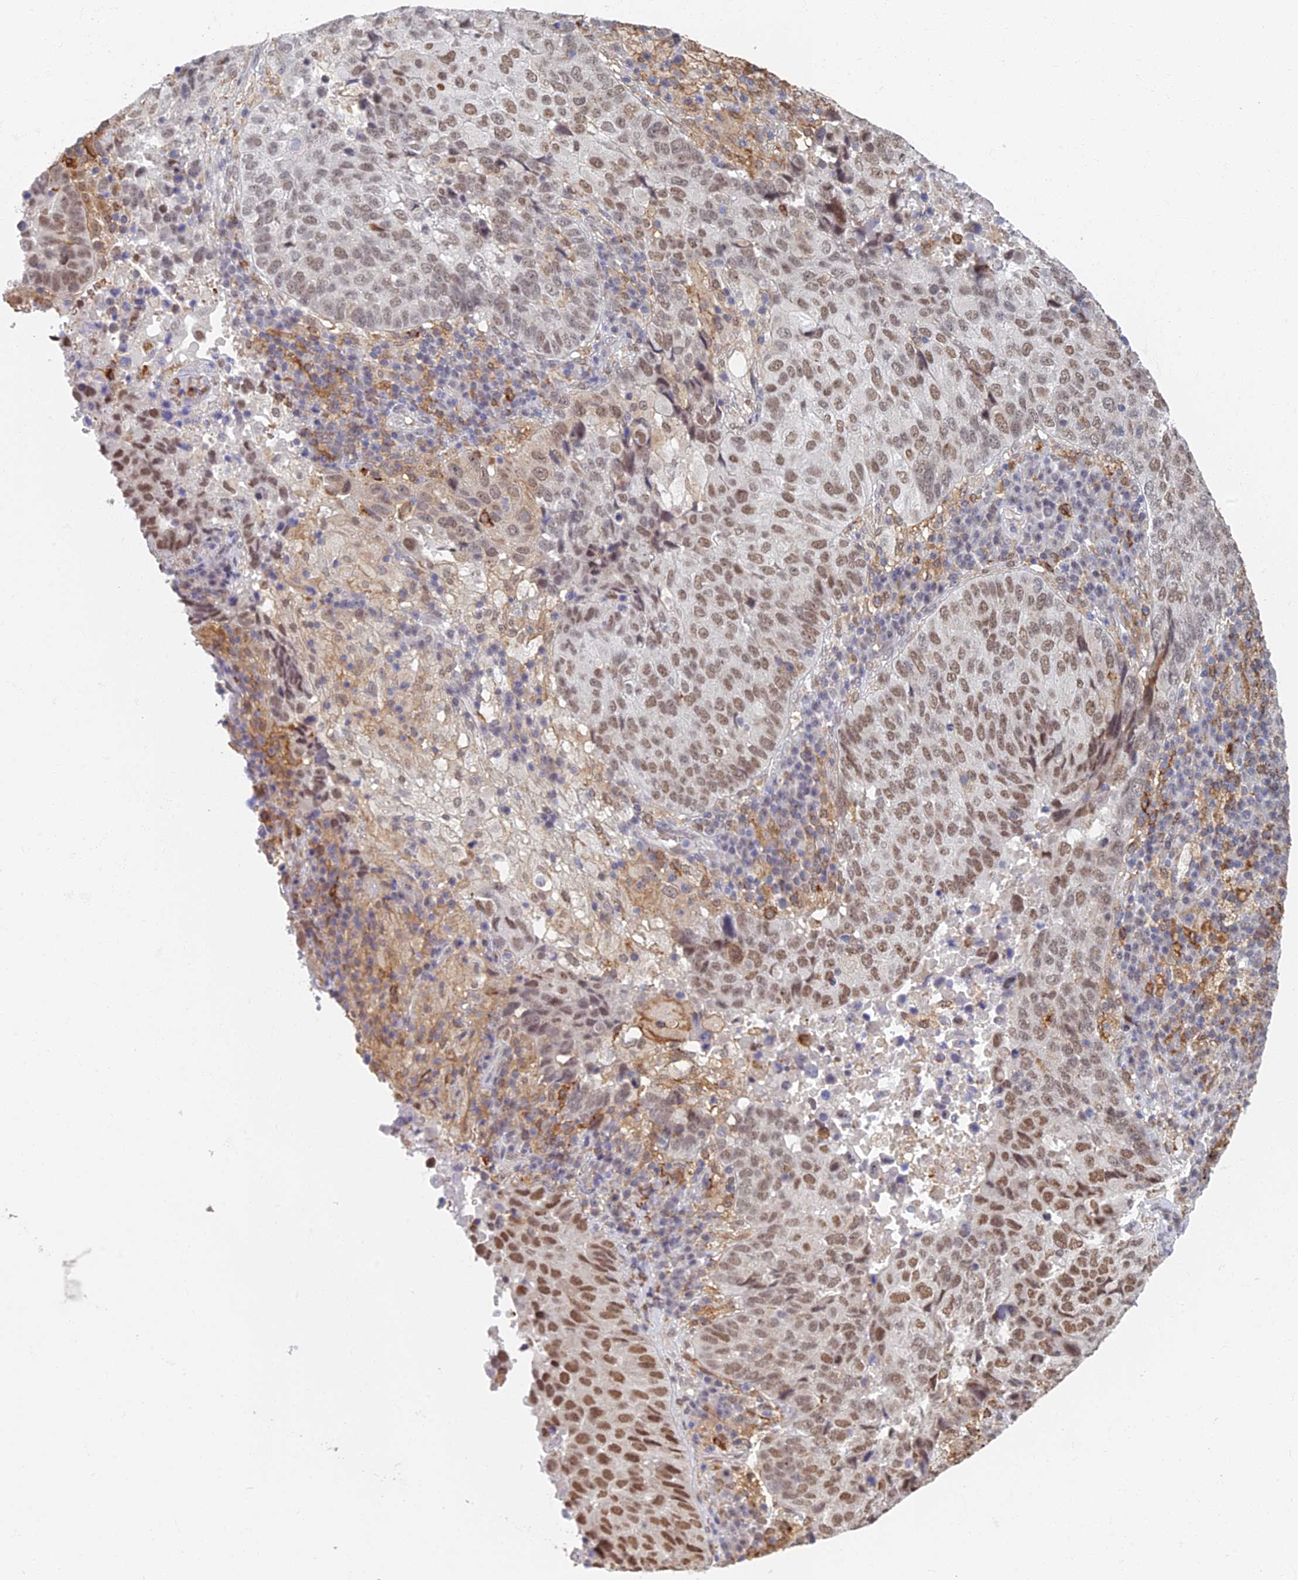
{"staining": {"intensity": "moderate", "quantity": ">75%", "location": "nuclear"}, "tissue": "lung cancer", "cell_type": "Tumor cells", "image_type": "cancer", "snomed": [{"axis": "morphology", "description": "Squamous cell carcinoma, NOS"}, {"axis": "topography", "description": "Lung"}], "caption": "DAB immunohistochemical staining of human lung cancer (squamous cell carcinoma) displays moderate nuclear protein staining in approximately >75% of tumor cells.", "gene": "GPATCH1", "patient": {"sex": "male", "age": 73}}